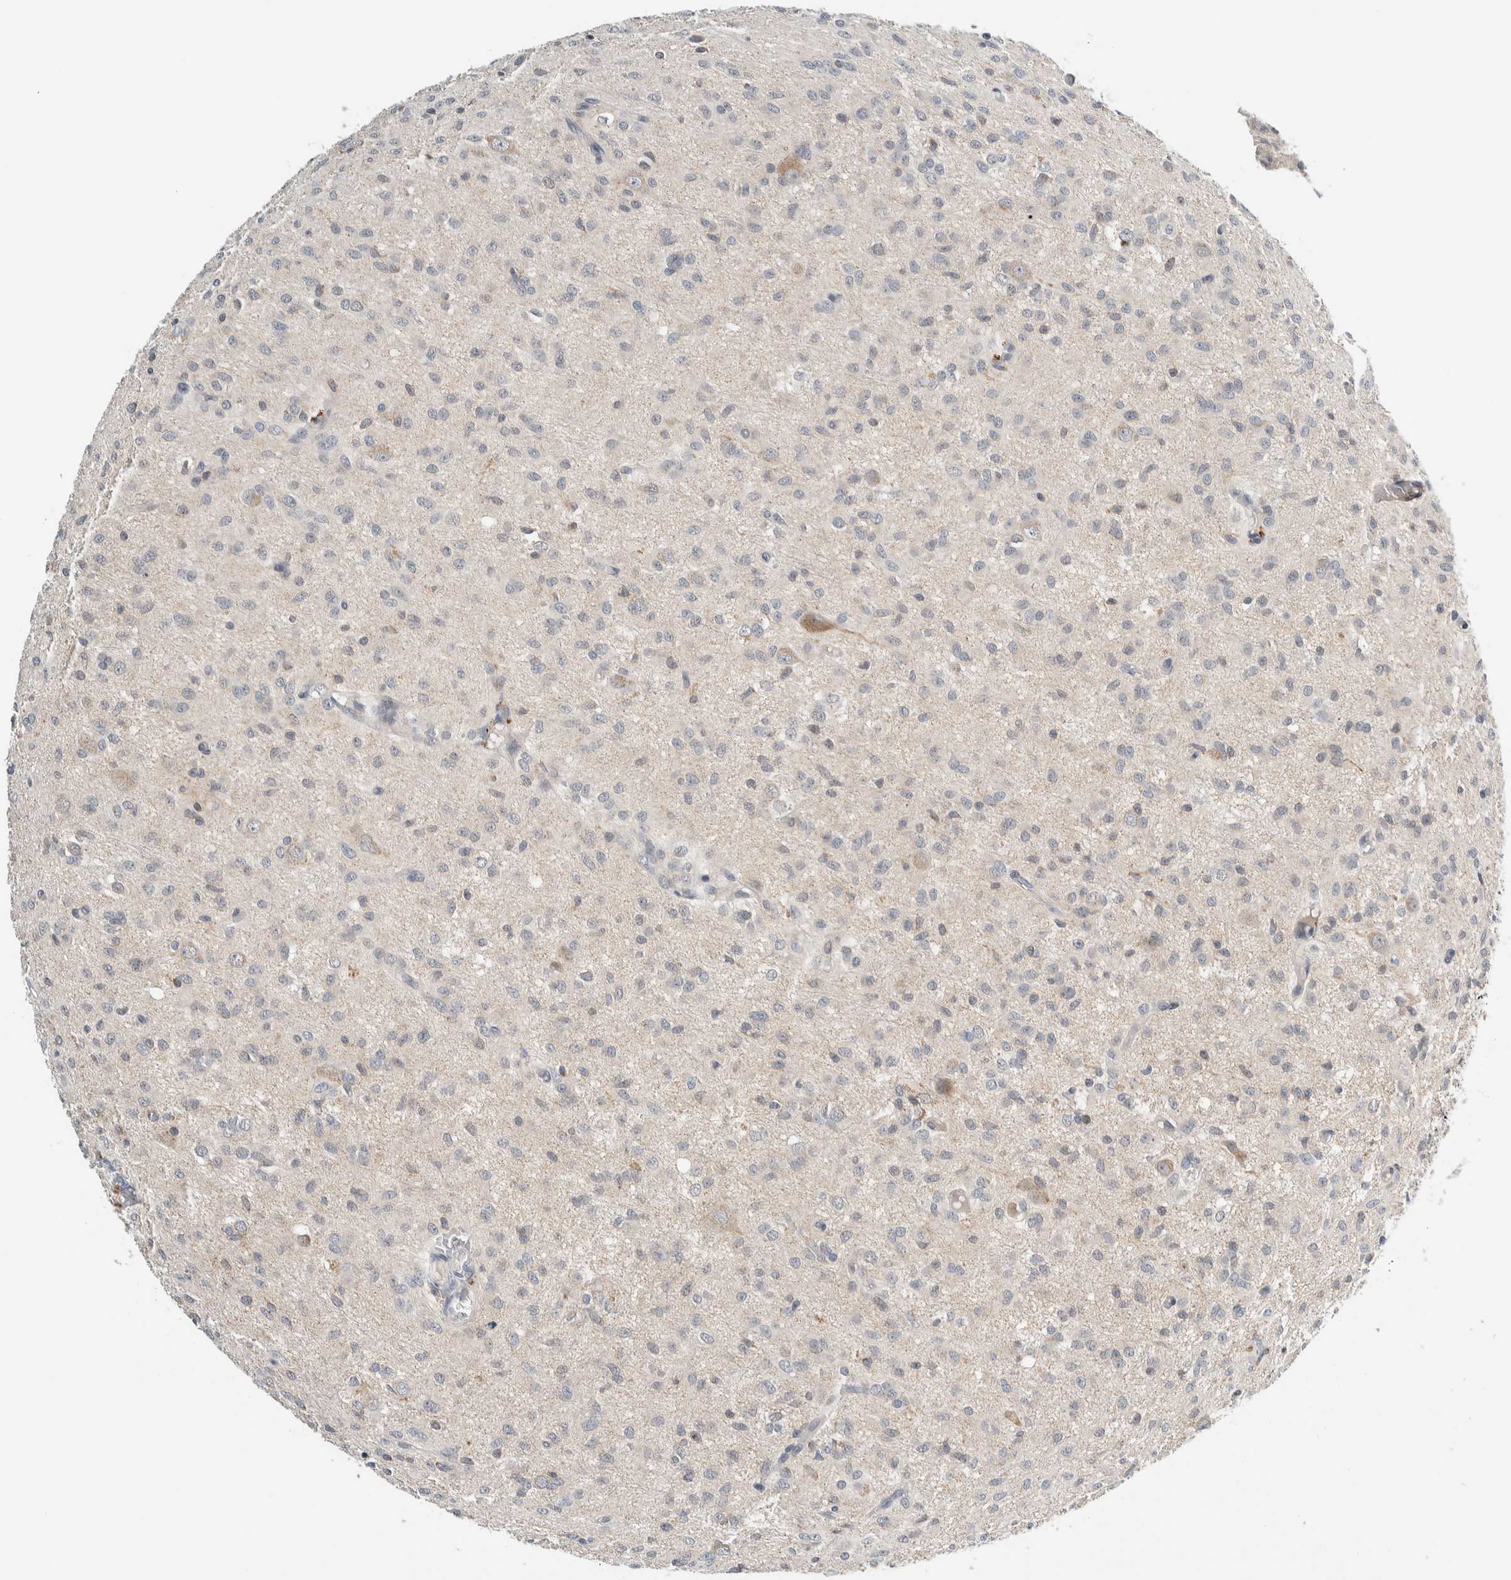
{"staining": {"intensity": "negative", "quantity": "none", "location": "none"}, "tissue": "glioma", "cell_type": "Tumor cells", "image_type": "cancer", "snomed": [{"axis": "morphology", "description": "Glioma, malignant, High grade"}, {"axis": "topography", "description": "Brain"}], "caption": "IHC histopathology image of human high-grade glioma (malignant) stained for a protein (brown), which reveals no staining in tumor cells. (Stains: DAB (3,3'-diaminobenzidine) immunohistochemistry (IHC) with hematoxylin counter stain, Microscopy: brightfield microscopy at high magnification).", "gene": "SHPK", "patient": {"sex": "female", "age": 59}}